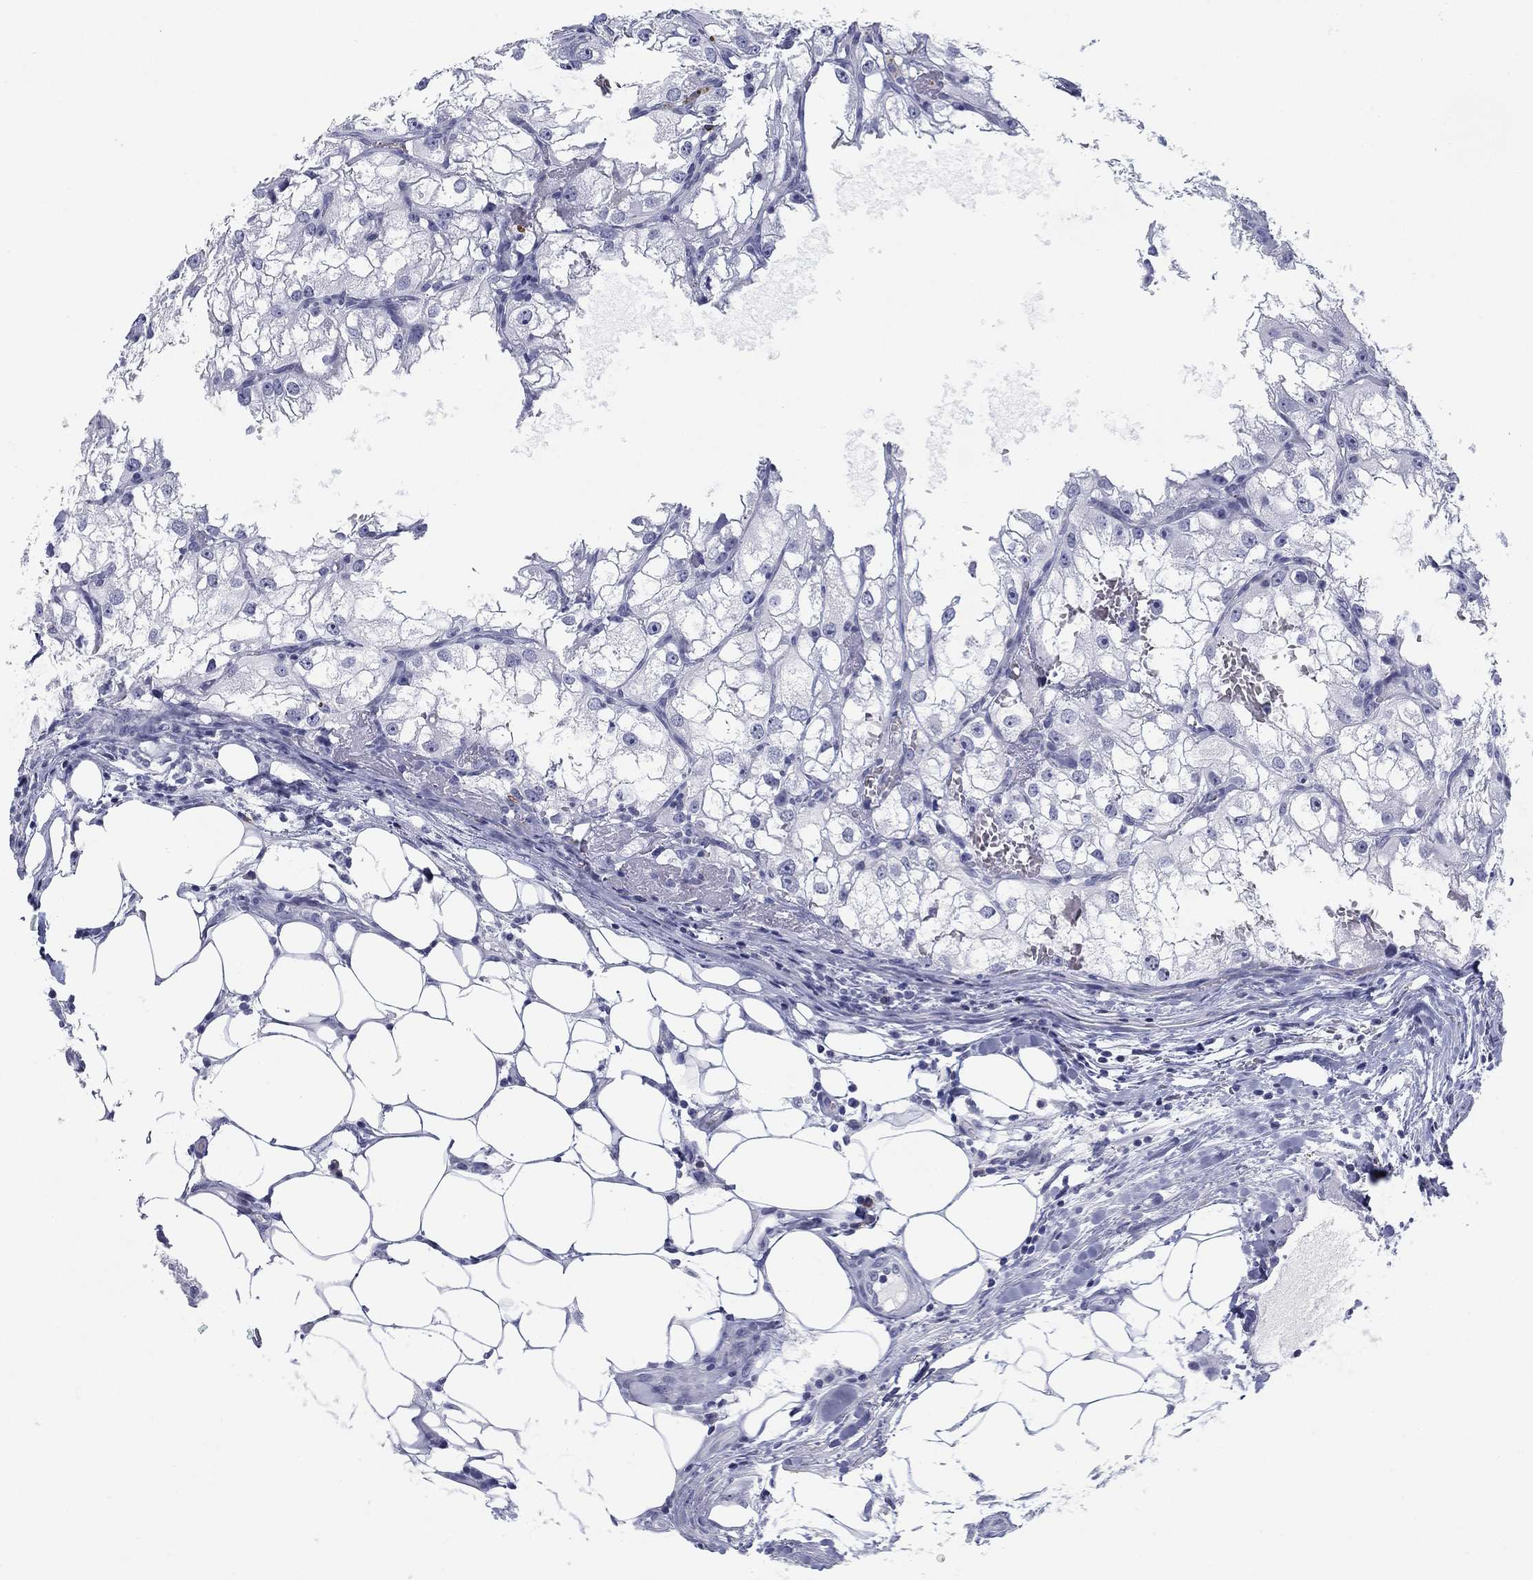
{"staining": {"intensity": "negative", "quantity": "none", "location": "none"}, "tissue": "renal cancer", "cell_type": "Tumor cells", "image_type": "cancer", "snomed": [{"axis": "morphology", "description": "Adenocarcinoma, NOS"}, {"axis": "topography", "description": "Kidney"}], "caption": "Immunohistochemical staining of human adenocarcinoma (renal) shows no significant expression in tumor cells.", "gene": "CD79B", "patient": {"sex": "male", "age": 59}}